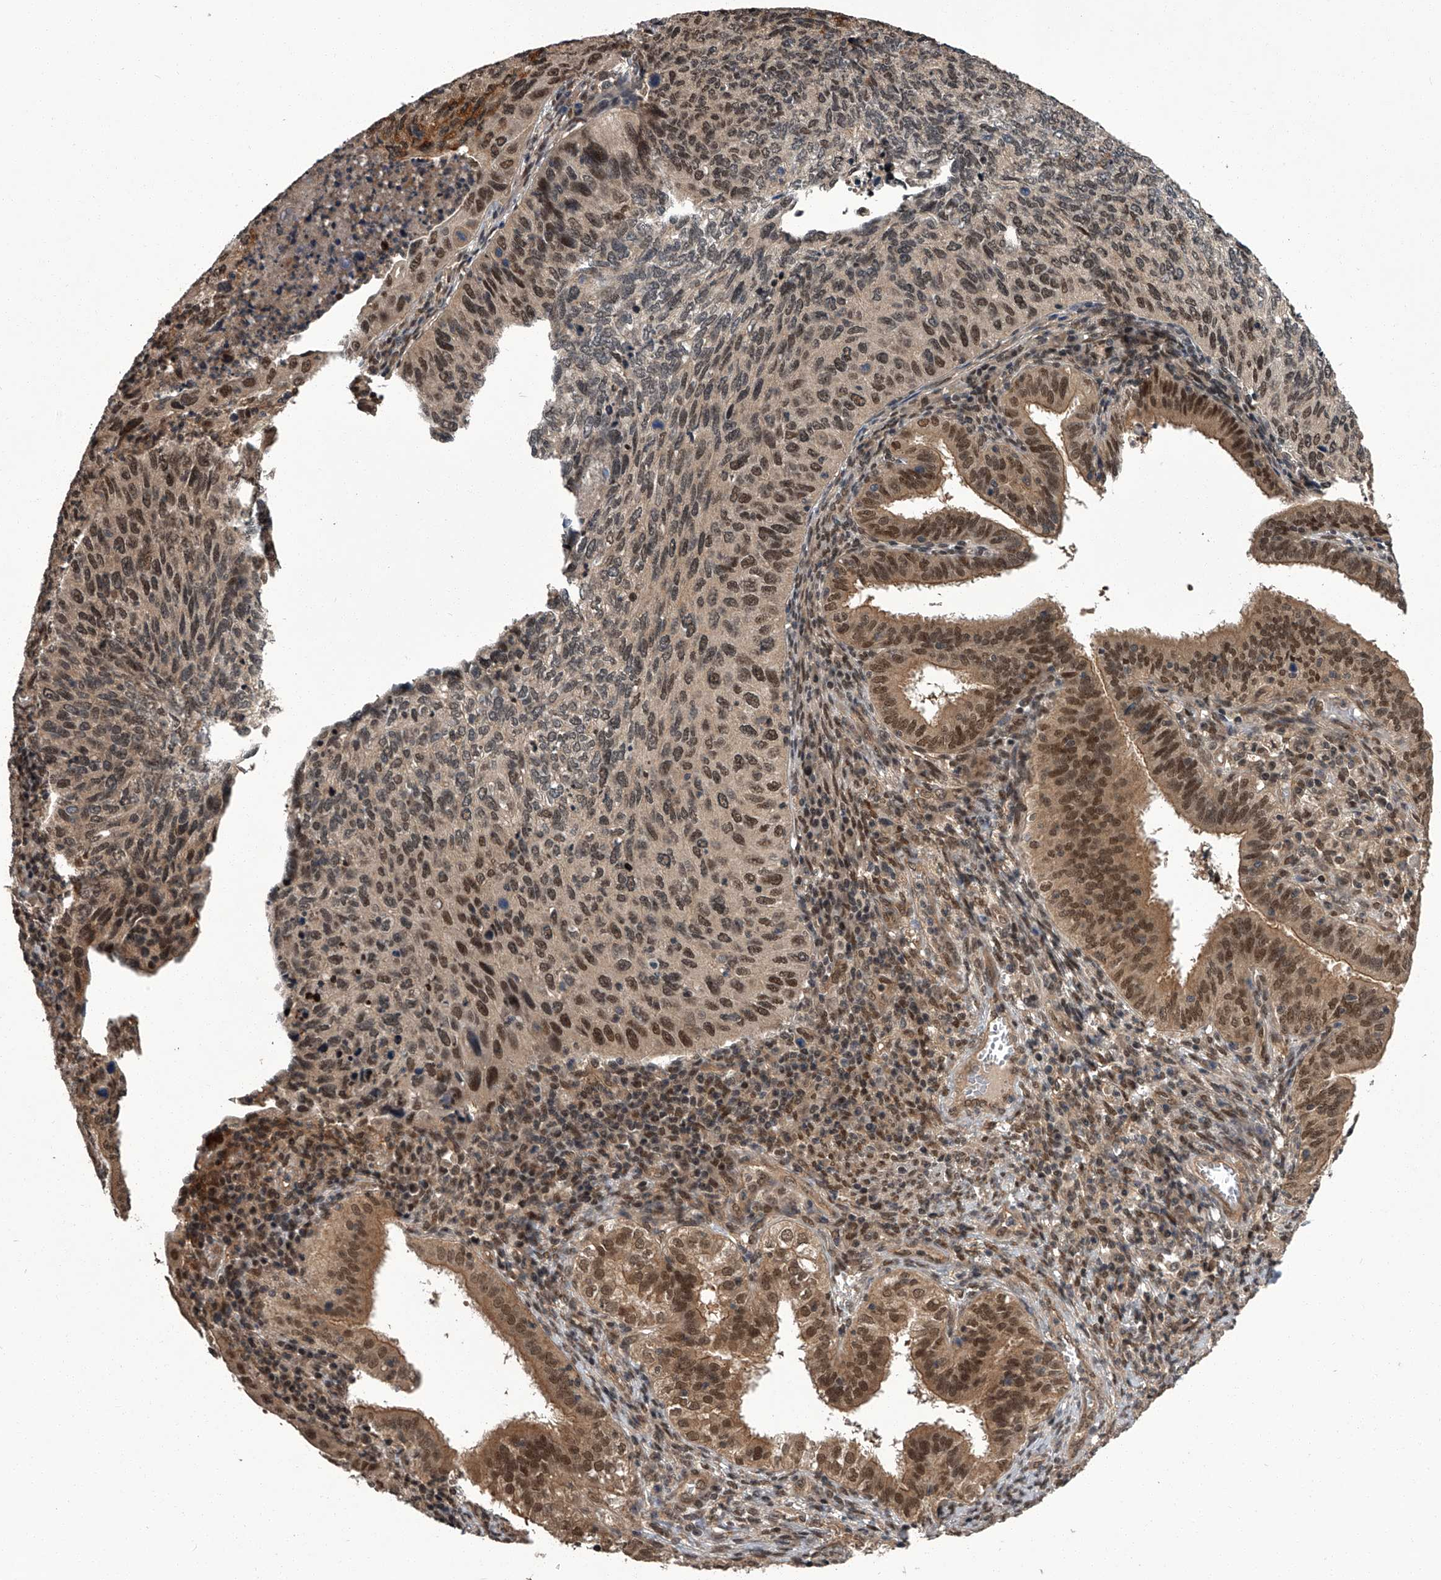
{"staining": {"intensity": "moderate", "quantity": ">75%", "location": "nuclear"}, "tissue": "cervical cancer", "cell_type": "Tumor cells", "image_type": "cancer", "snomed": [{"axis": "morphology", "description": "Squamous cell carcinoma, NOS"}, {"axis": "topography", "description": "Cervix"}], "caption": "A brown stain labels moderate nuclear expression of a protein in human cervical cancer tumor cells.", "gene": "SLC12A8", "patient": {"sex": "female", "age": 38}}